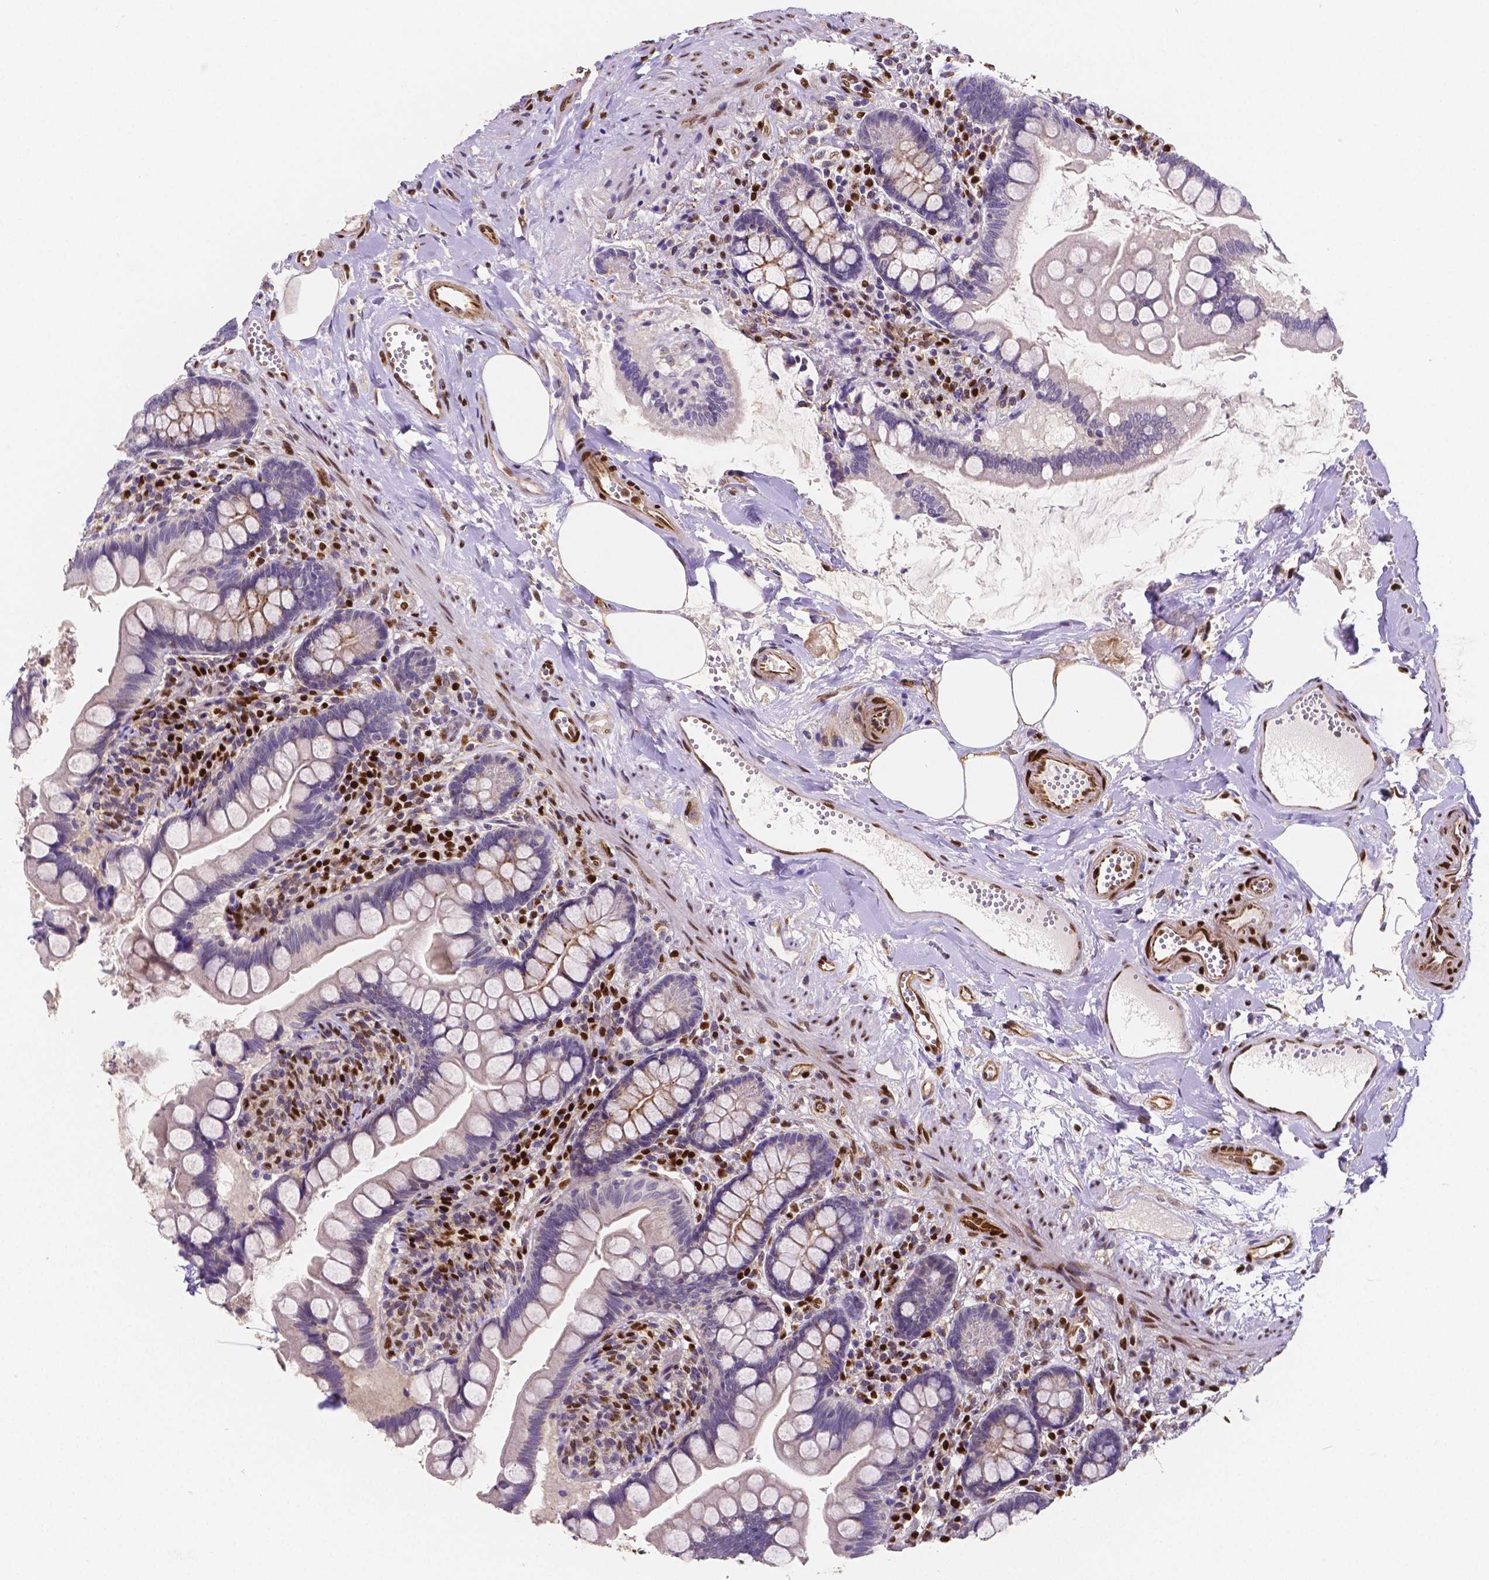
{"staining": {"intensity": "weak", "quantity": "<25%", "location": "cytoplasmic/membranous"}, "tissue": "small intestine", "cell_type": "Glandular cells", "image_type": "normal", "snomed": [{"axis": "morphology", "description": "Normal tissue, NOS"}, {"axis": "topography", "description": "Small intestine"}], "caption": "This is an immunohistochemistry micrograph of unremarkable small intestine. There is no expression in glandular cells.", "gene": "MEF2C", "patient": {"sex": "female", "age": 56}}